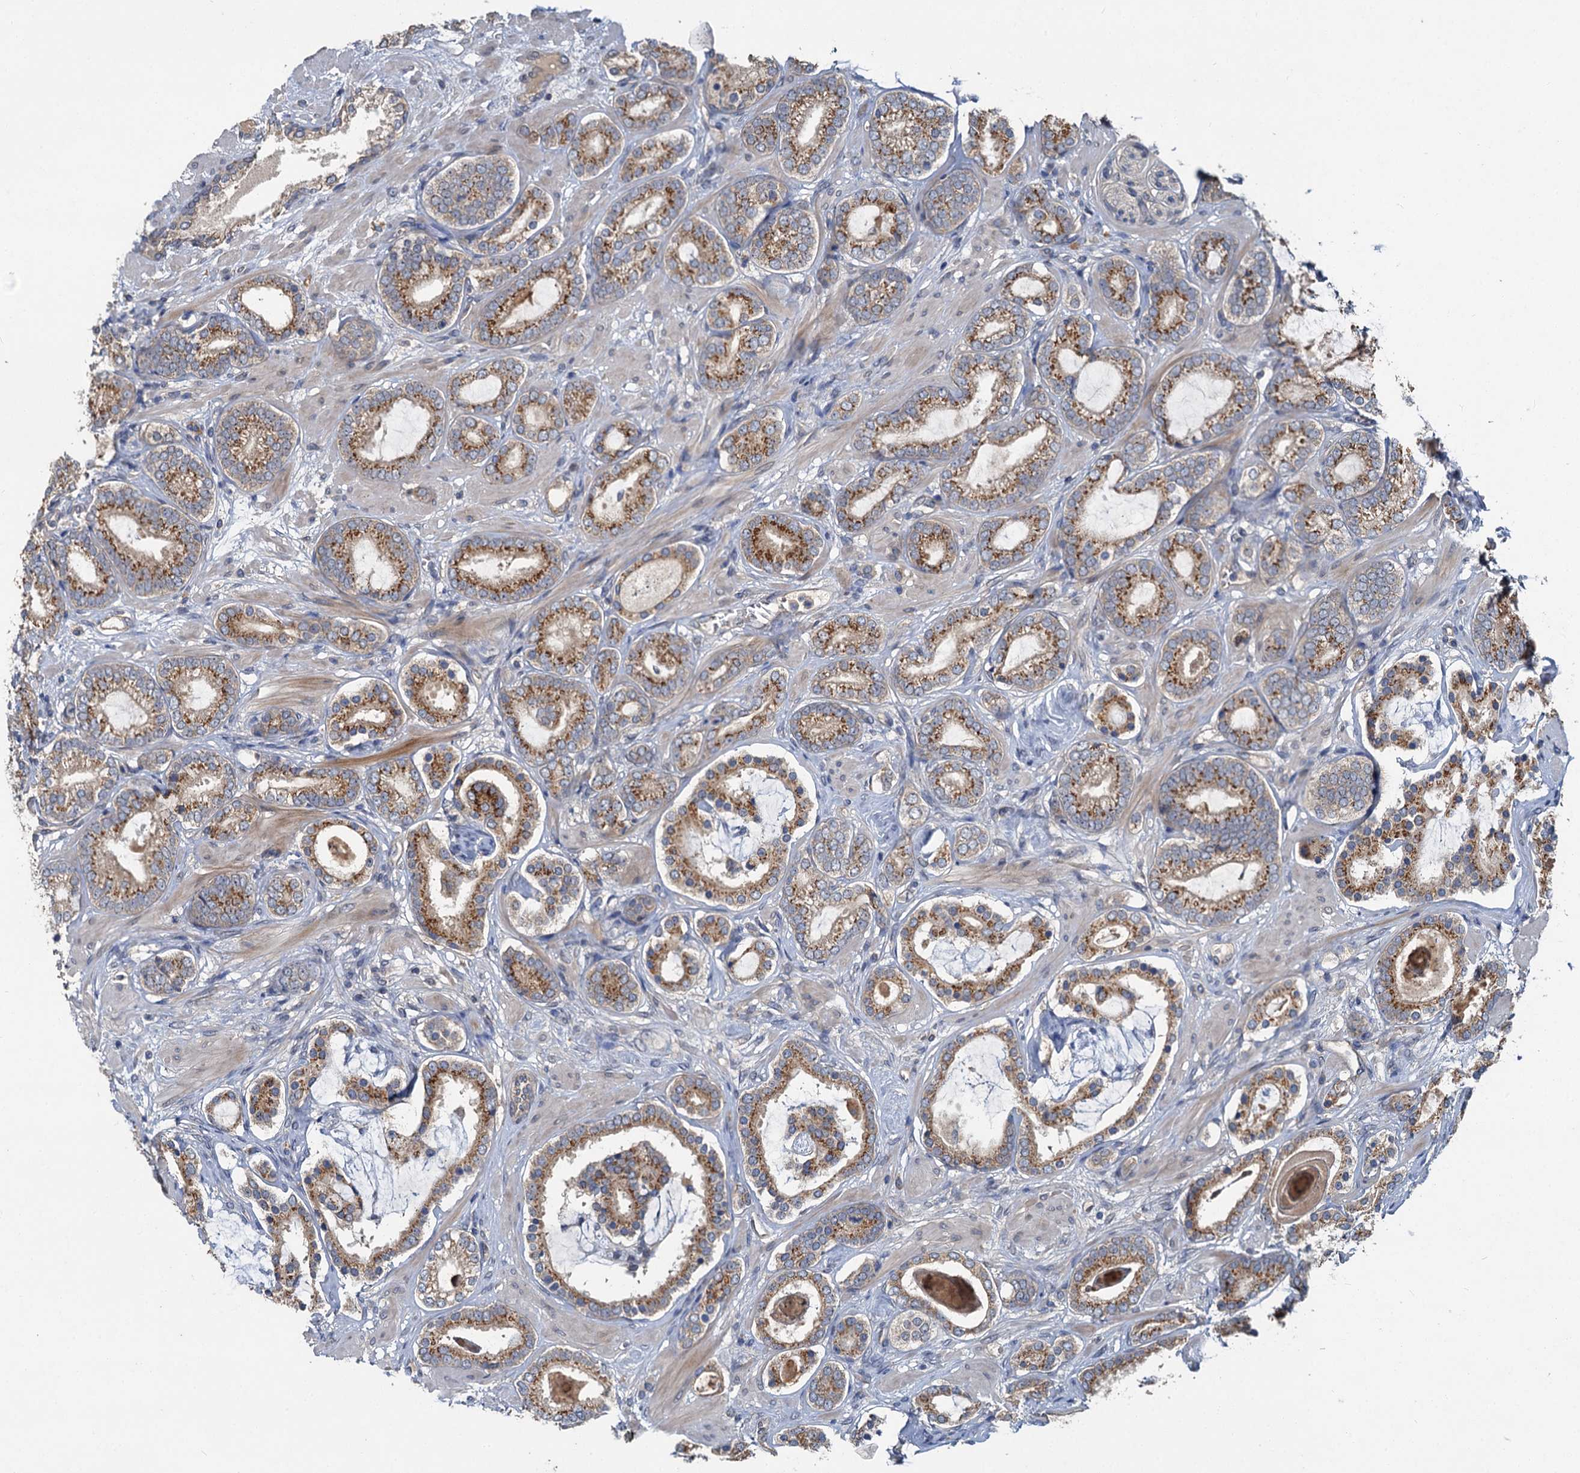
{"staining": {"intensity": "moderate", "quantity": ">75%", "location": "cytoplasmic/membranous"}, "tissue": "prostate cancer", "cell_type": "Tumor cells", "image_type": "cancer", "snomed": [{"axis": "morphology", "description": "Adenocarcinoma, High grade"}, {"axis": "topography", "description": "Prostate"}], "caption": "This is an image of immunohistochemistry (IHC) staining of adenocarcinoma (high-grade) (prostate), which shows moderate staining in the cytoplasmic/membranous of tumor cells.", "gene": "ZNF324", "patient": {"sex": "male", "age": 60}}